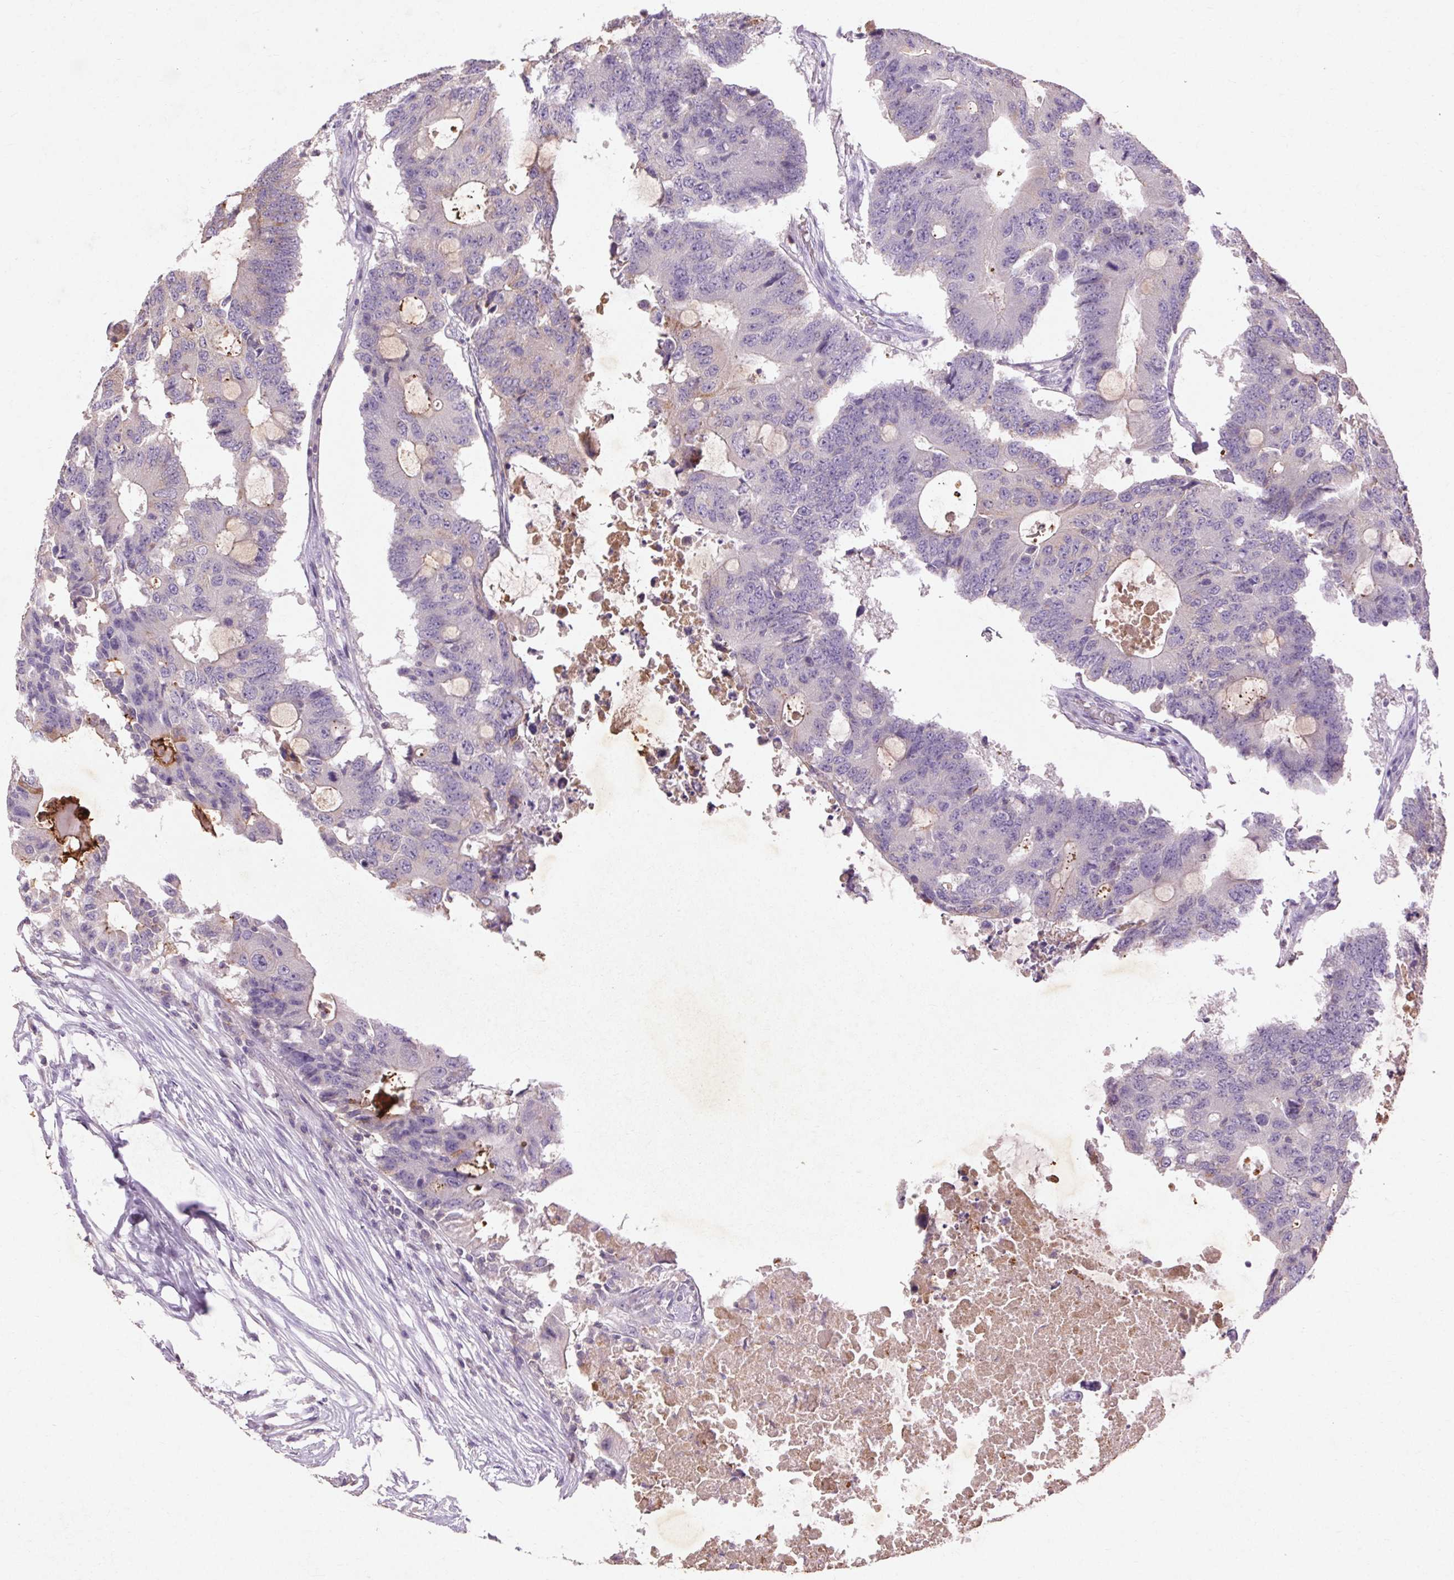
{"staining": {"intensity": "negative", "quantity": "none", "location": "none"}, "tissue": "colorectal cancer", "cell_type": "Tumor cells", "image_type": "cancer", "snomed": [{"axis": "morphology", "description": "Adenocarcinoma, NOS"}, {"axis": "topography", "description": "Colon"}], "caption": "Protein analysis of colorectal cancer demonstrates no significant staining in tumor cells. The staining was performed using DAB (3,3'-diaminobenzidine) to visualize the protein expression in brown, while the nuclei were stained in blue with hematoxylin (Magnification: 20x).", "gene": "FNDC7", "patient": {"sex": "male", "age": 71}}